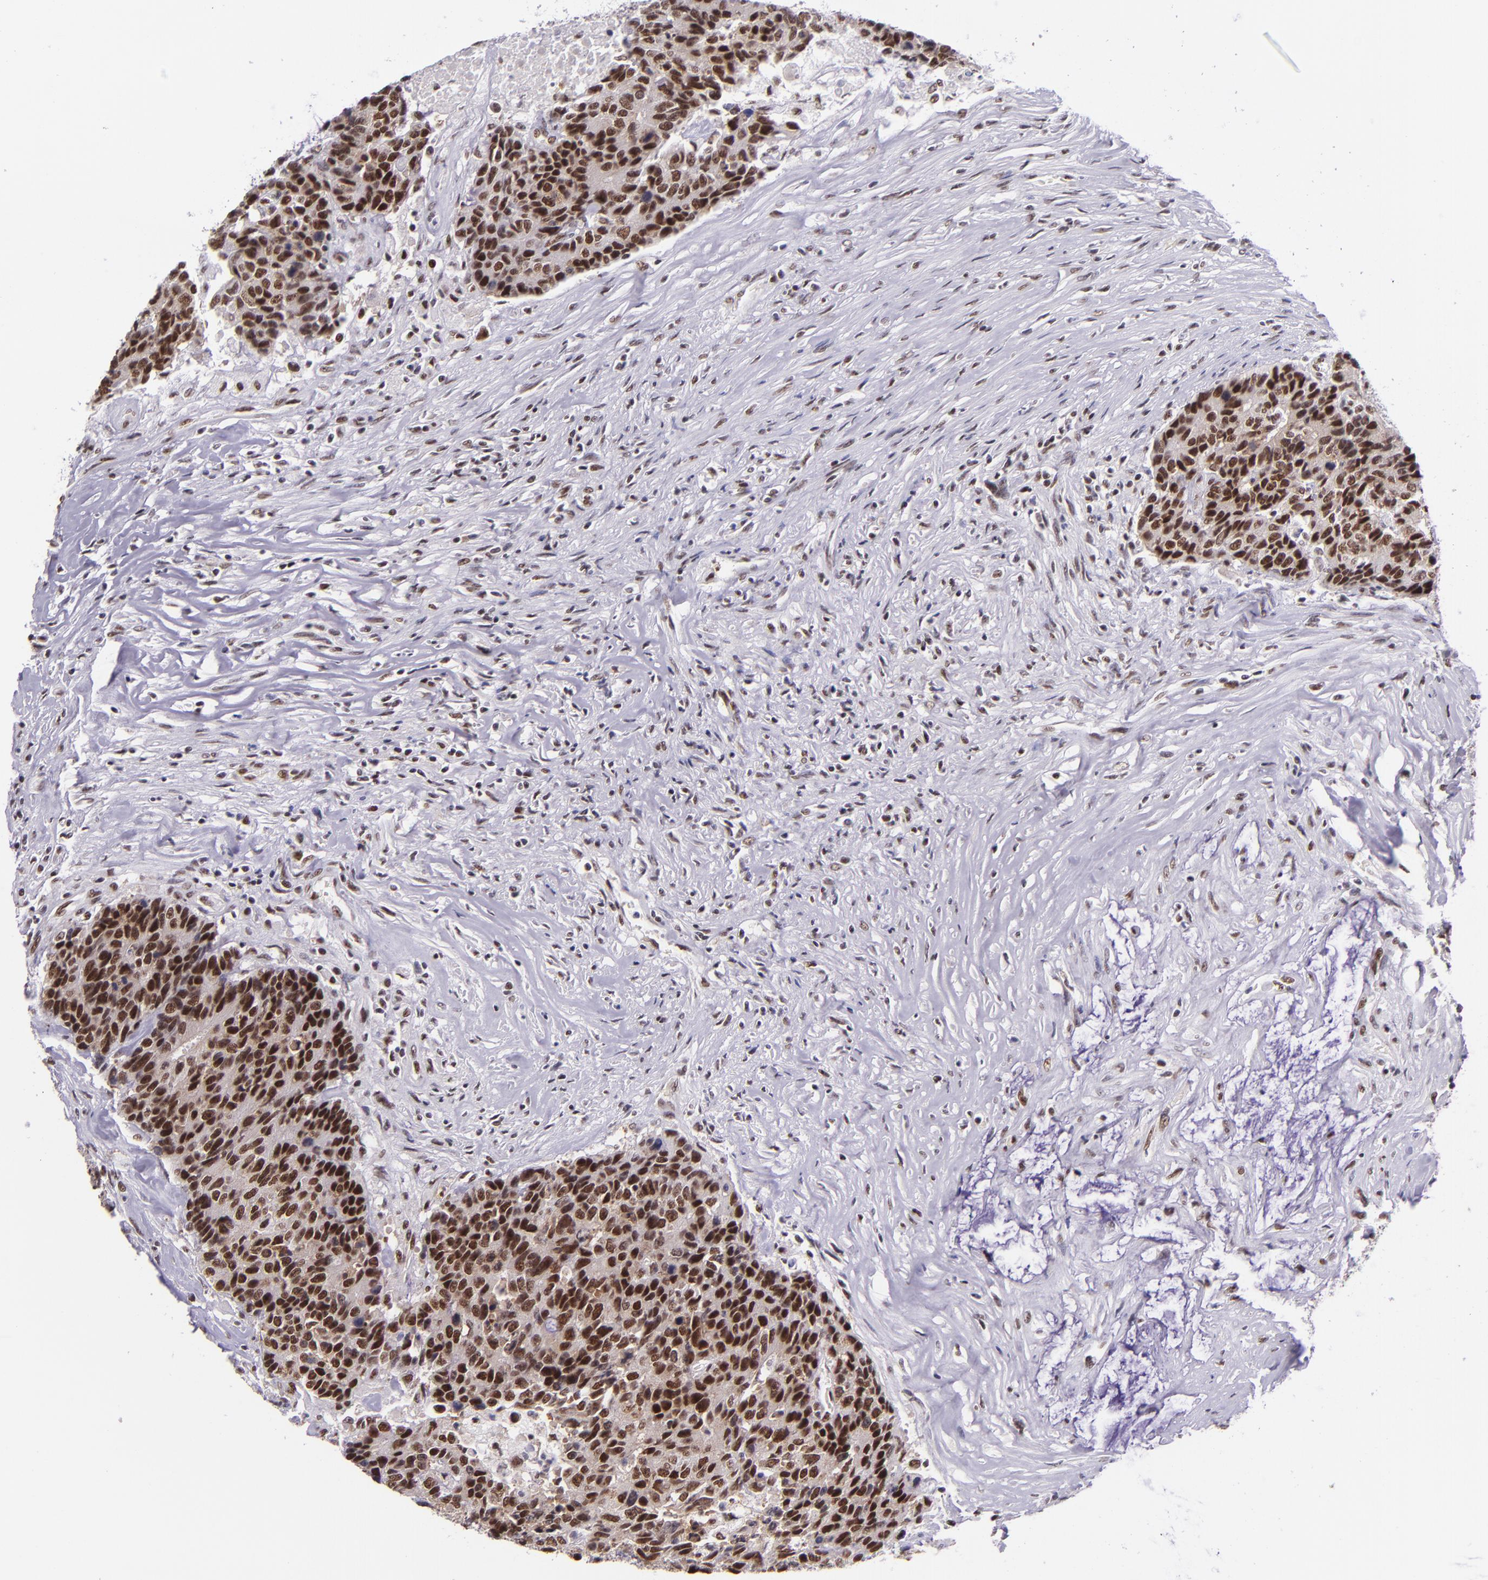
{"staining": {"intensity": "strong", "quantity": ">75%", "location": "nuclear"}, "tissue": "colorectal cancer", "cell_type": "Tumor cells", "image_type": "cancer", "snomed": [{"axis": "morphology", "description": "Adenocarcinoma, NOS"}, {"axis": "topography", "description": "Colon"}], "caption": "Immunohistochemical staining of human colorectal cancer shows high levels of strong nuclear protein positivity in about >75% of tumor cells.", "gene": "GPKOW", "patient": {"sex": "female", "age": 86}}